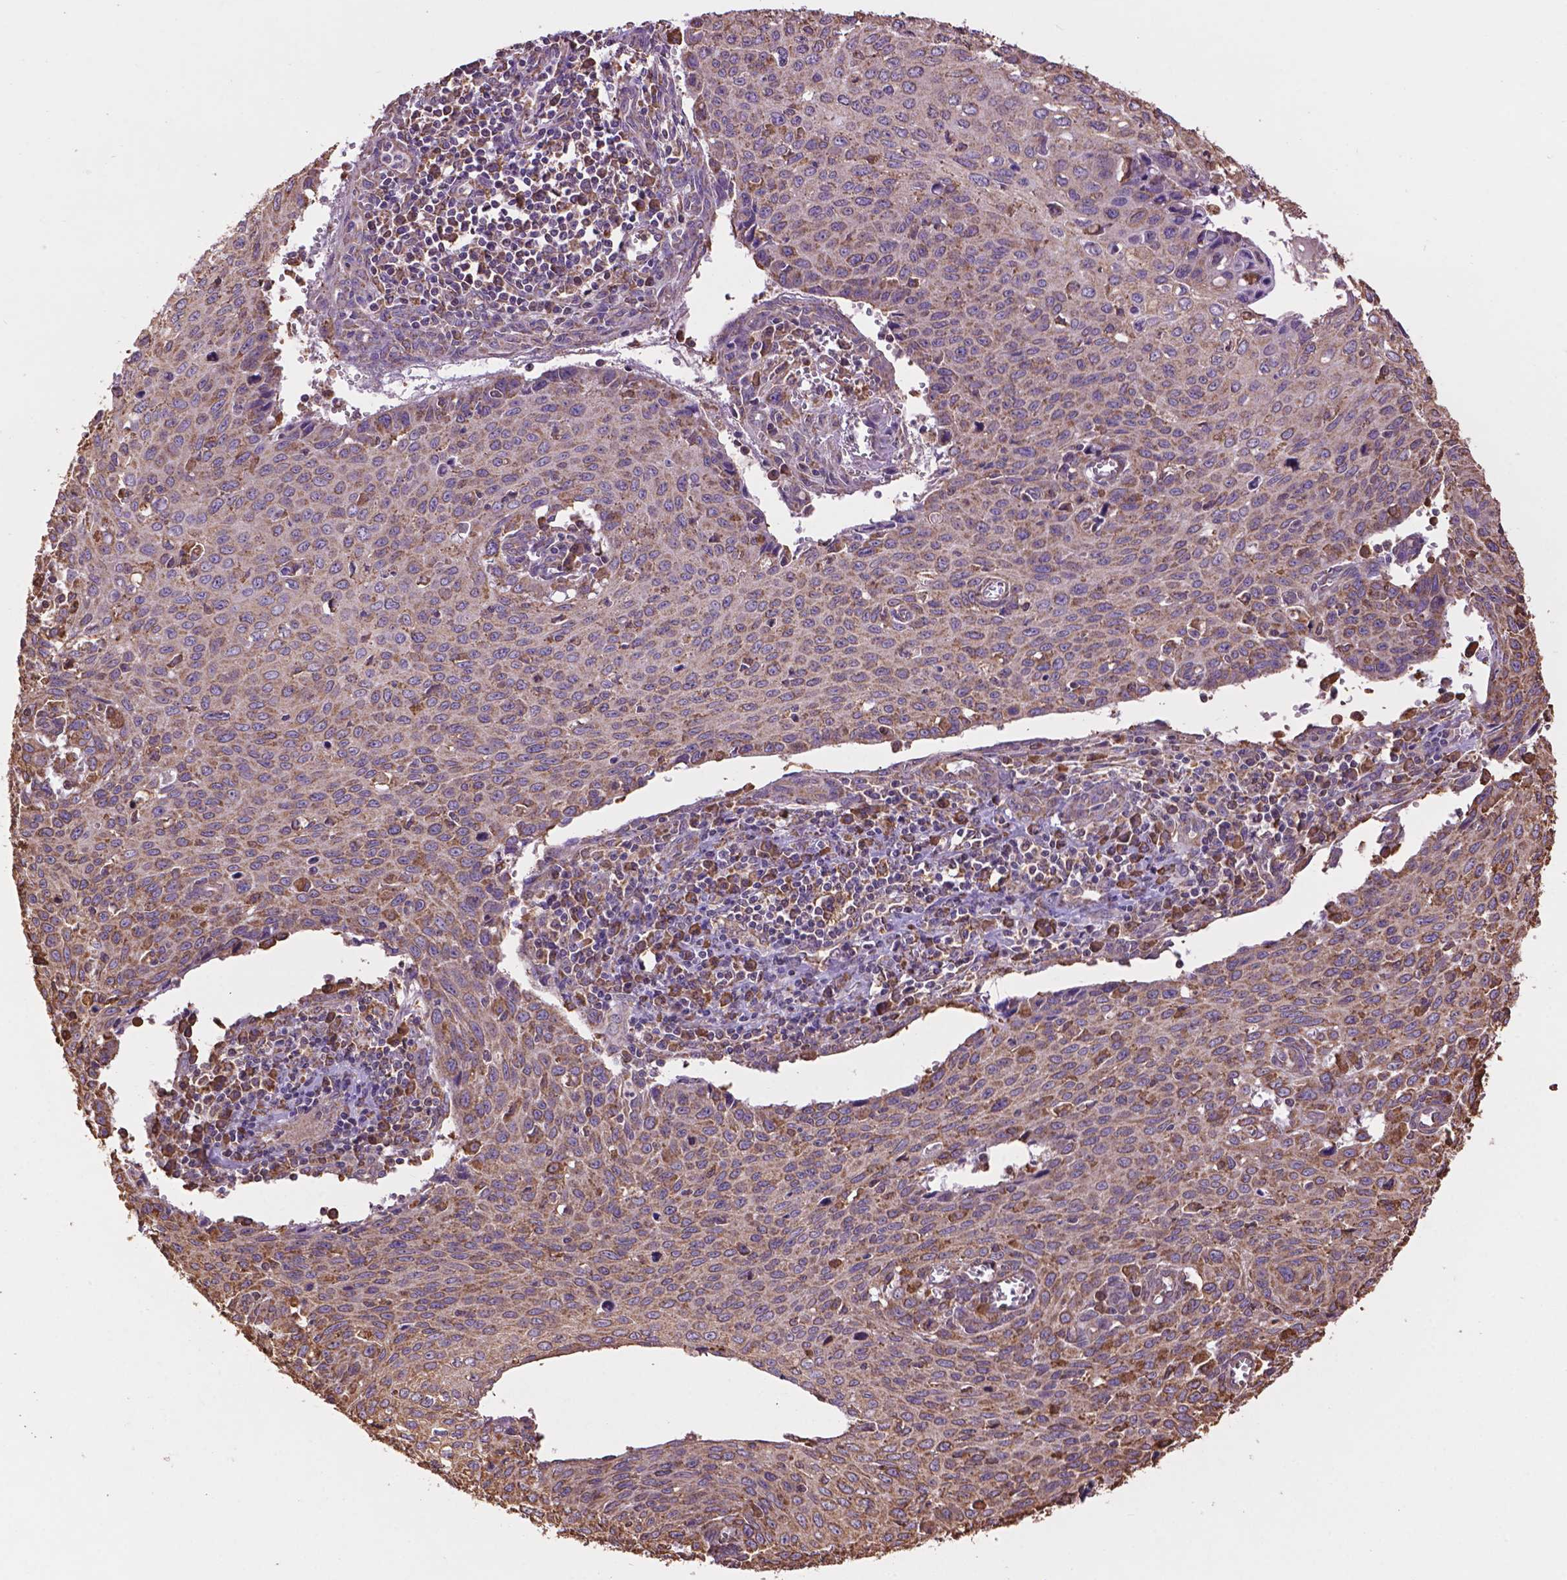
{"staining": {"intensity": "weak", "quantity": "25%-75%", "location": "cytoplasmic/membranous"}, "tissue": "cervical cancer", "cell_type": "Tumor cells", "image_type": "cancer", "snomed": [{"axis": "morphology", "description": "Squamous cell carcinoma, NOS"}, {"axis": "topography", "description": "Cervix"}], "caption": "This is a micrograph of immunohistochemistry (IHC) staining of squamous cell carcinoma (cervical), which shows weak staining in the cytoplasmic/membranous of tumor cells.", "gene": "PPP2R5E", "patient": {"sex": "female", "age": 38}}